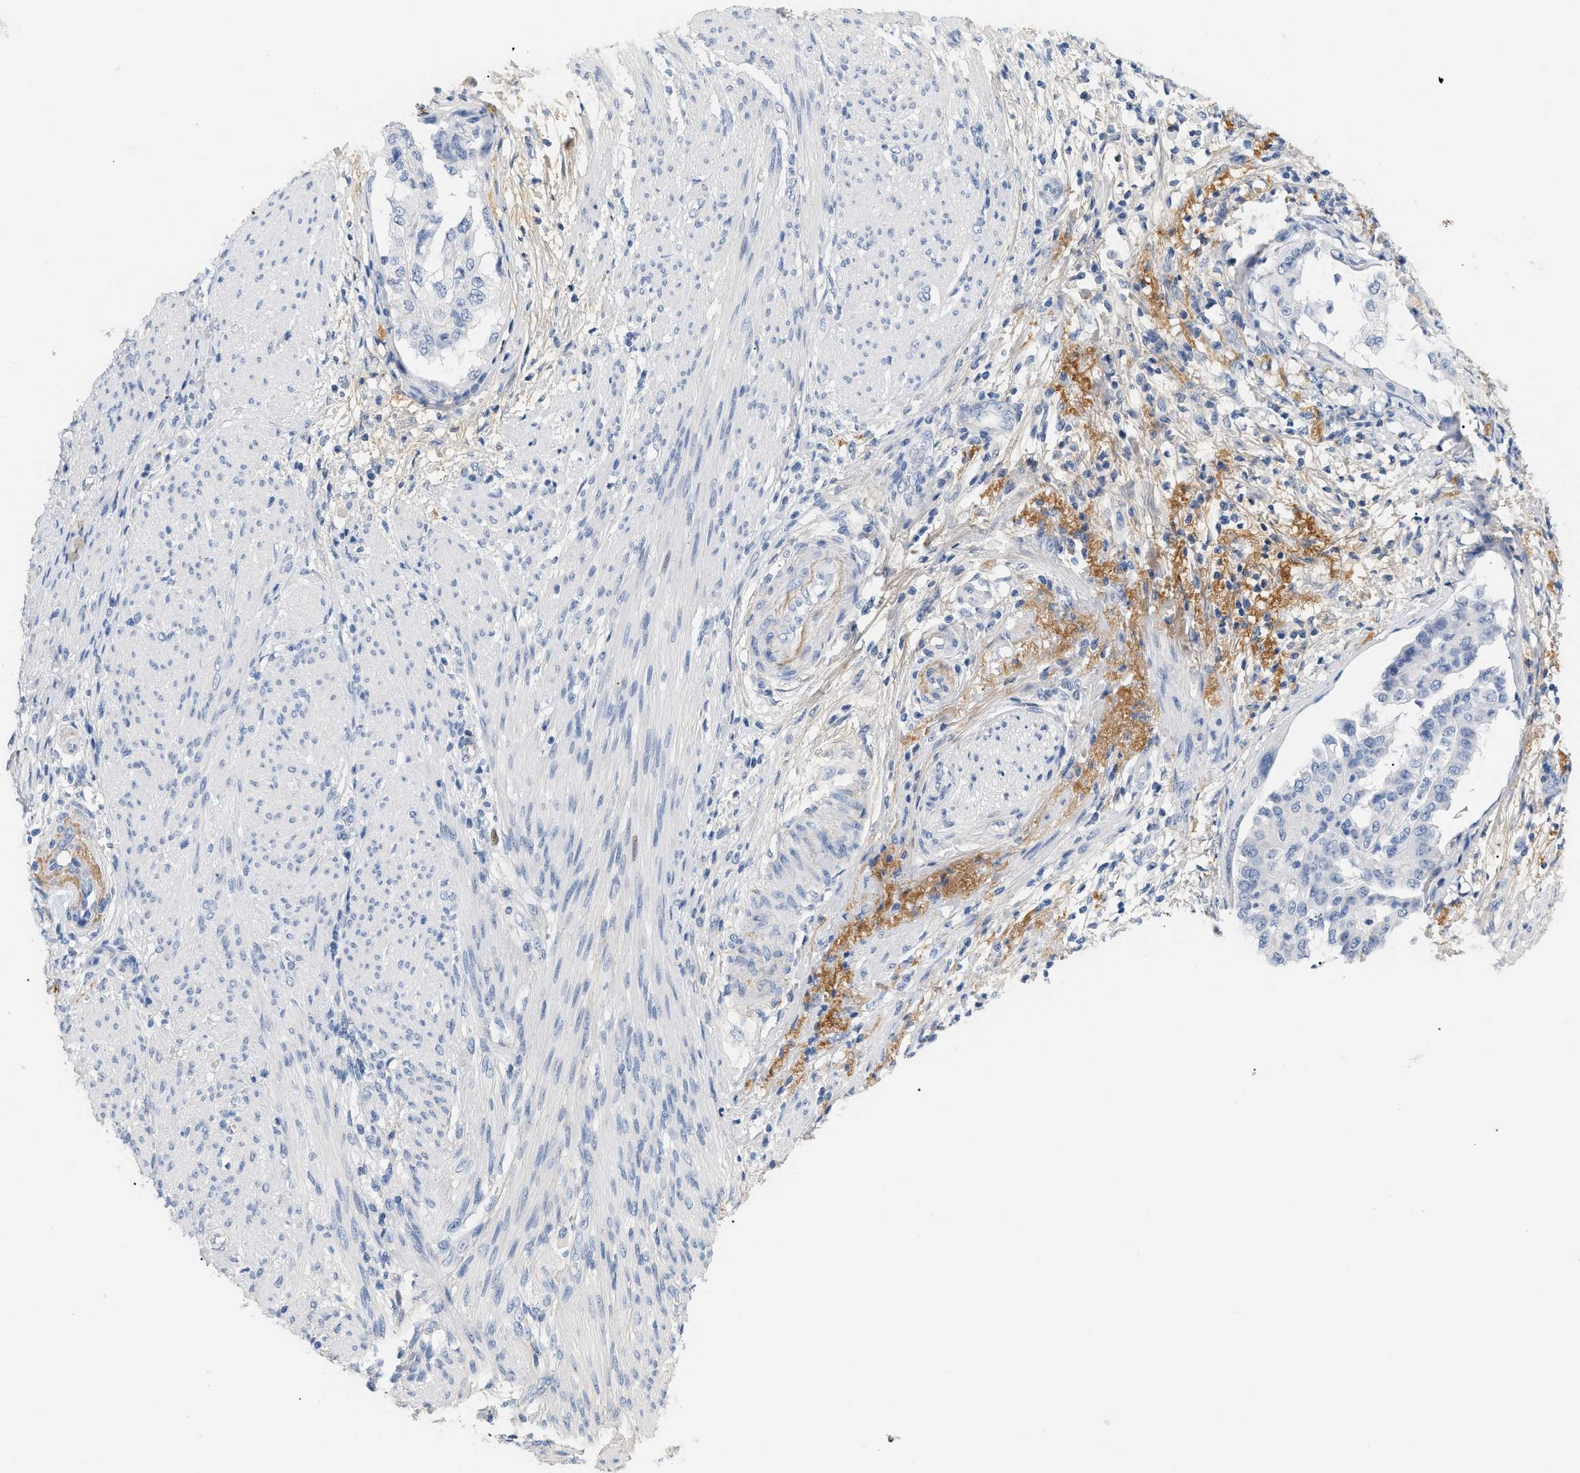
{"staining": {"intensity": "negative", "quantity": "none", "location": "none"}, "tissue": "endometrial cancer", "cell_type": "Tumor cells", "image_type": "cancer", "snomed": [{"axis": "morphology", "description": "Adenocarcinoma, NOS"}, {"axis": "topography", "description": "Endometrium"}], "caption": "IHC of human endometrial adenocarcinoma exhibits no staining in tumor cells.", "gene": "CFH", "patient": {"sex": "female", "age": 85}}